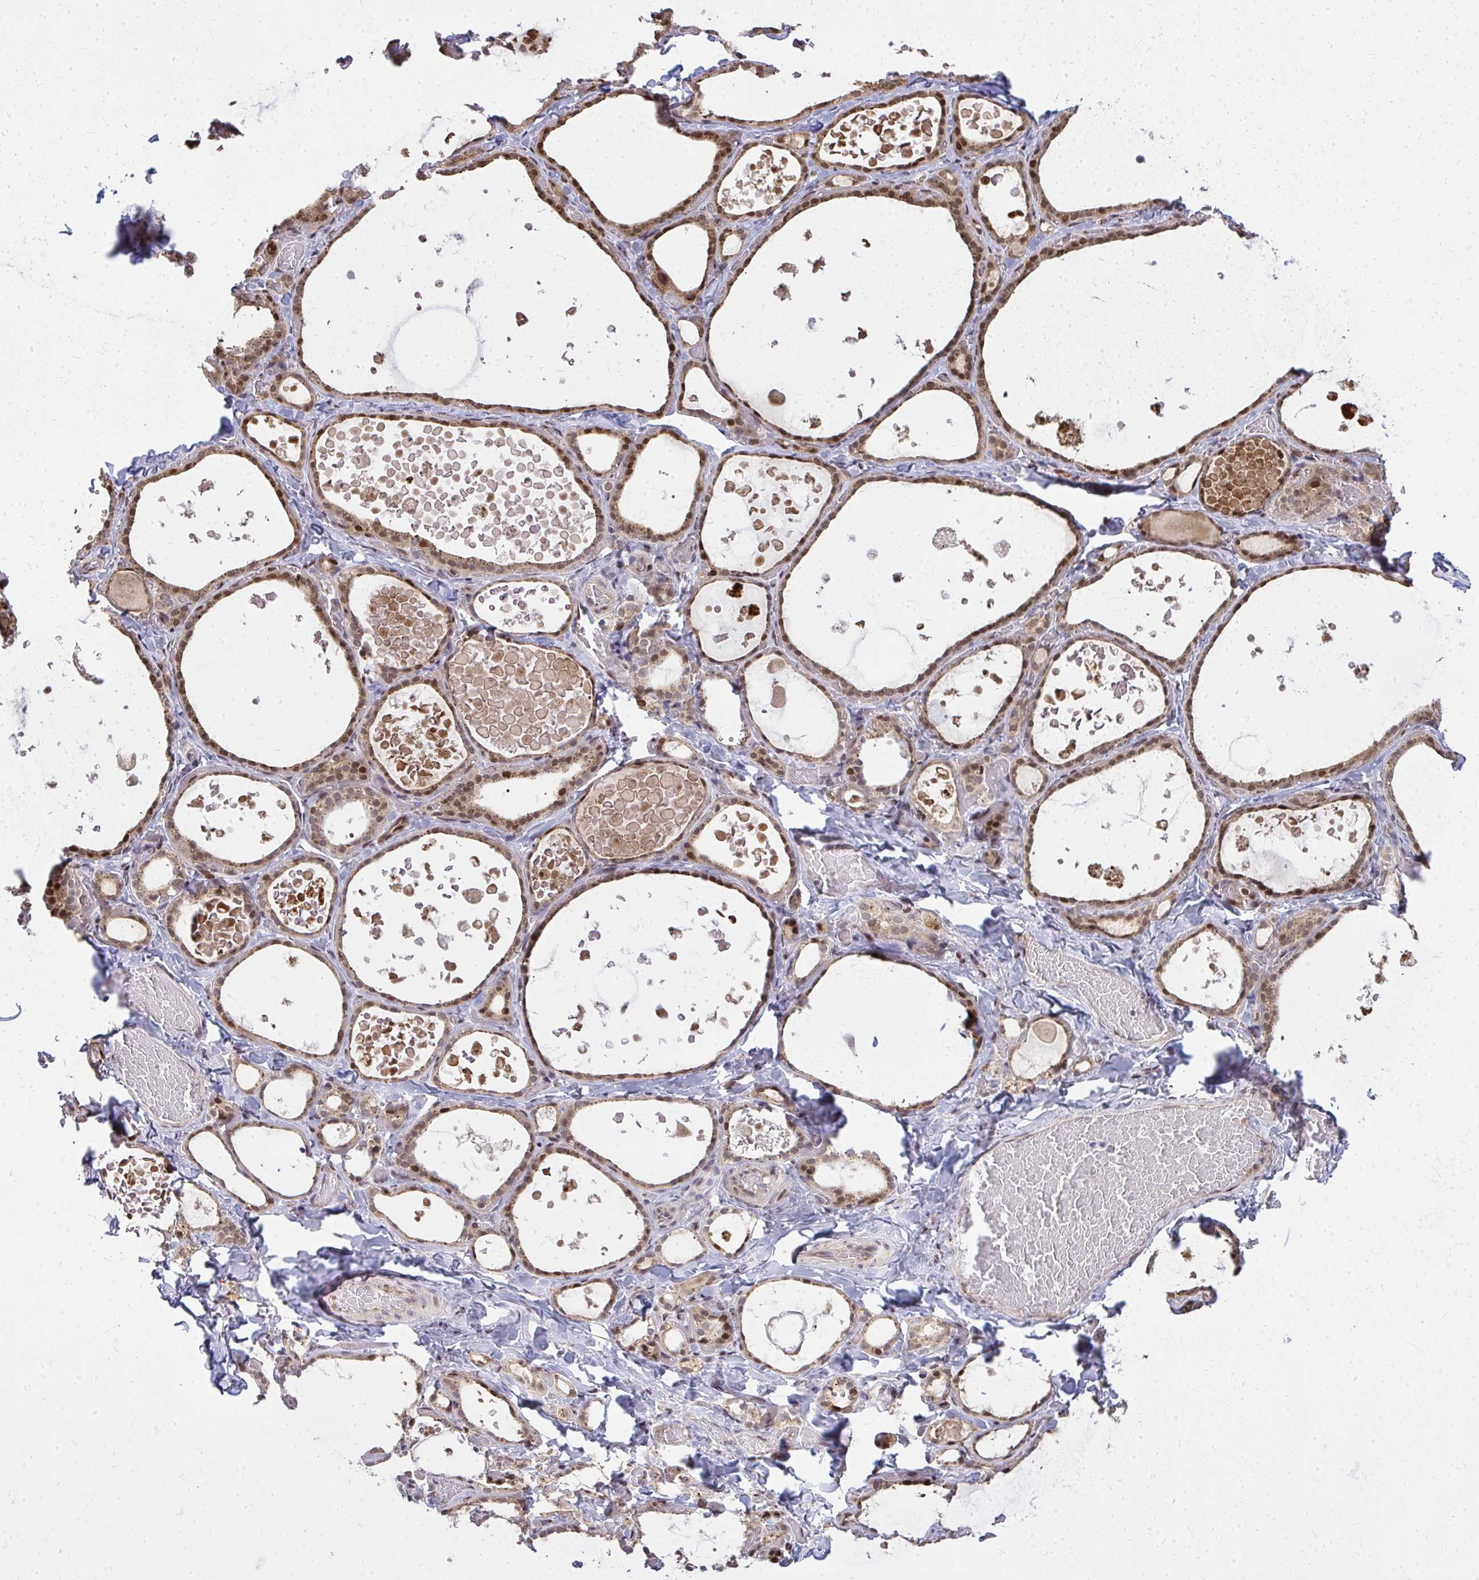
{"staining": {"intensity": "strong", "quantity": ">75%", "location": "cytoplasmic/membranous,nuclear"}, "tissue": "thyroid gland", "cell_type": "Glandular cells", "image_type": "normal", "snomed": [{"axis": "morphology", "description": "Normal tissue, NOS"}, {"axis": "topography", "description": "Thyroid gland"}], "caption": "Glandular cells show strong cytoplasmic/membranous,nuclear positivity in about >75% of cells in benign thyroid gland.", "gene": "PIGY", "patient": {"sex": "female", "age": 56}}